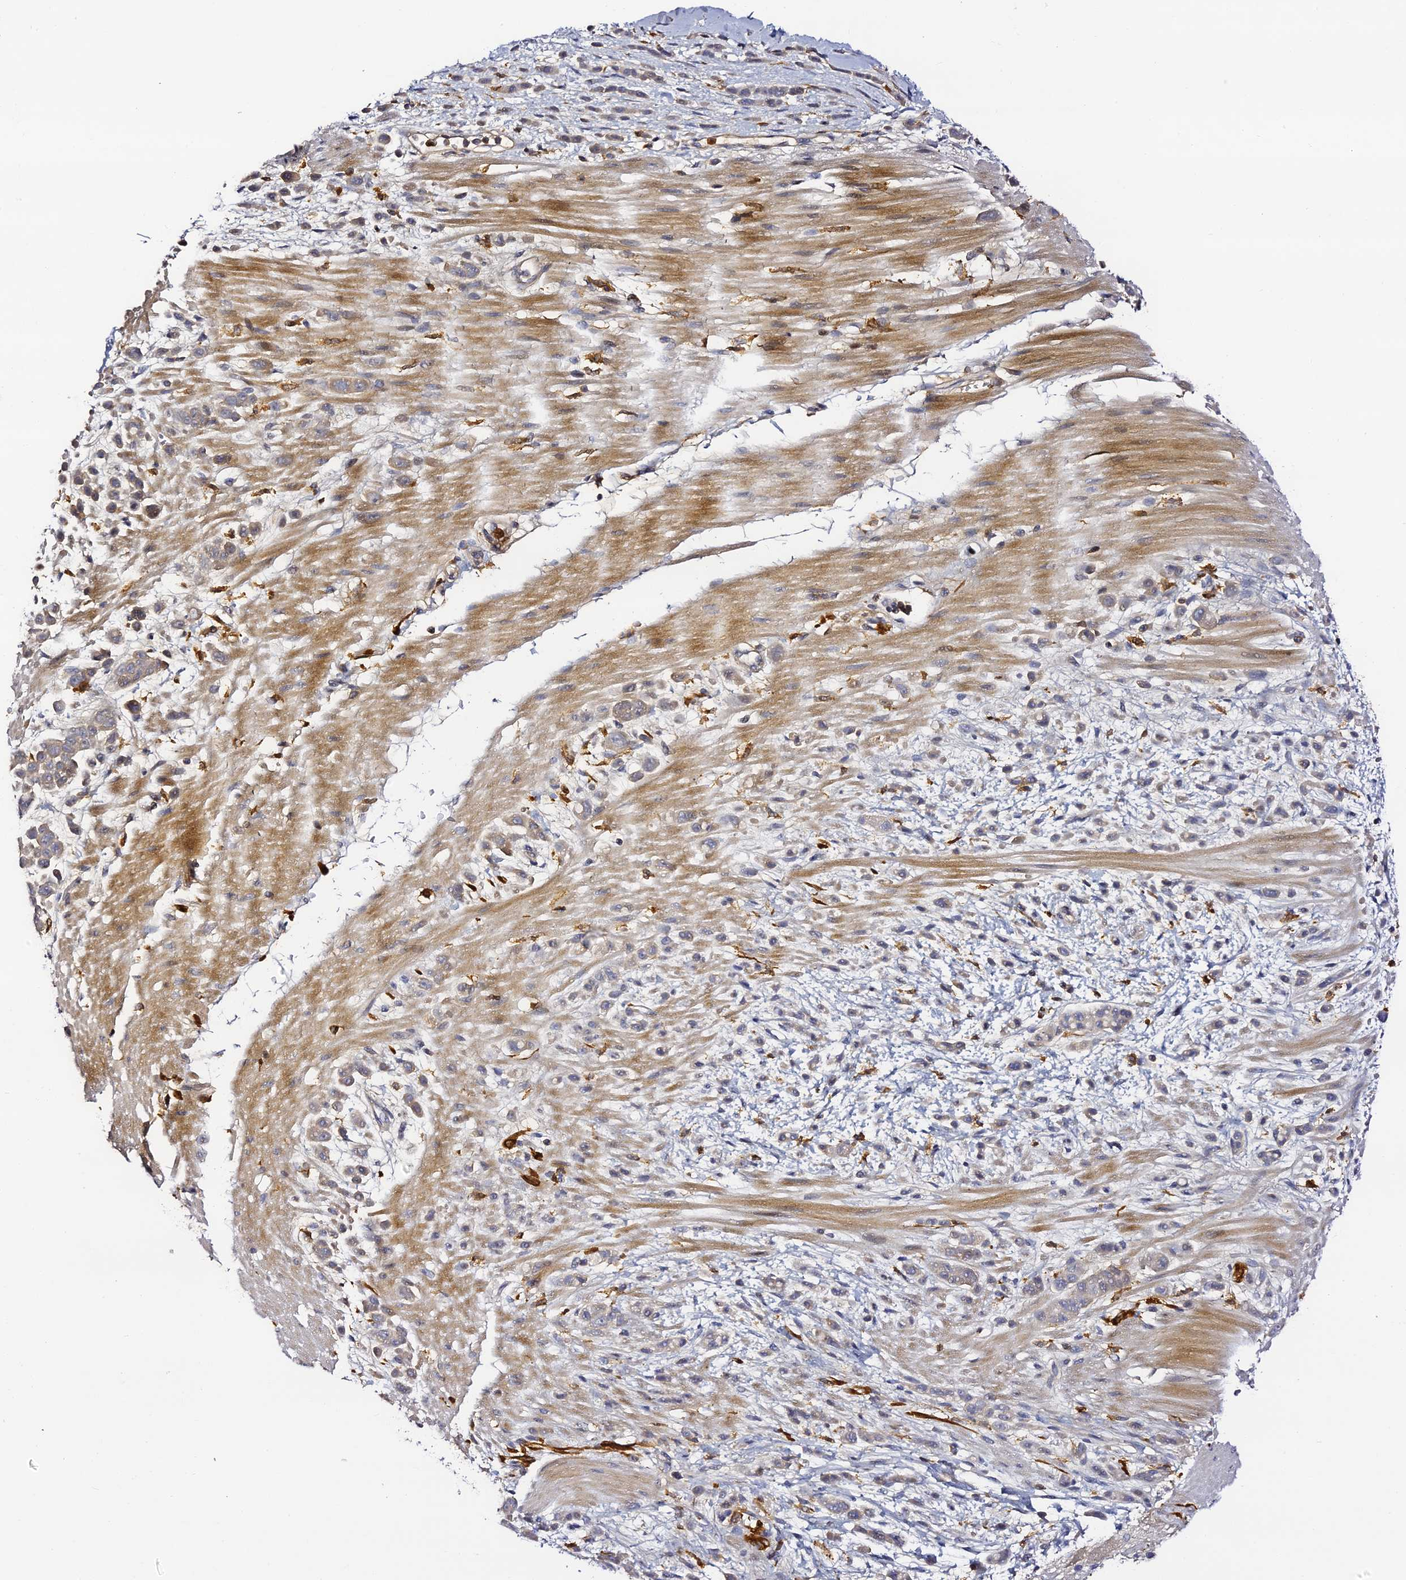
{"staining": {"intensity": "weak", "quantity": "<25%", "location": "cytoplasmic/membranous"}, "tissue": "pancreatic cancer", "cell_type": "Tumor cells", "image_type": "cancer", "snomed": [{"axis": "morphology", "description": "Normal tissue, NOS"}, {"axis": "morphology", "description": "Adenocarcinoma, NOS"}, {"axis": "topography", "description": "Pancreas"}], "caption": "A high-resolution histopathology image shows IHC staining of adenocarcinoma (pancreatic), which reveals no significant positivity in tumor cells.", "gene": "IL4I1", "patient": {"sex": "female", "age": 64}}